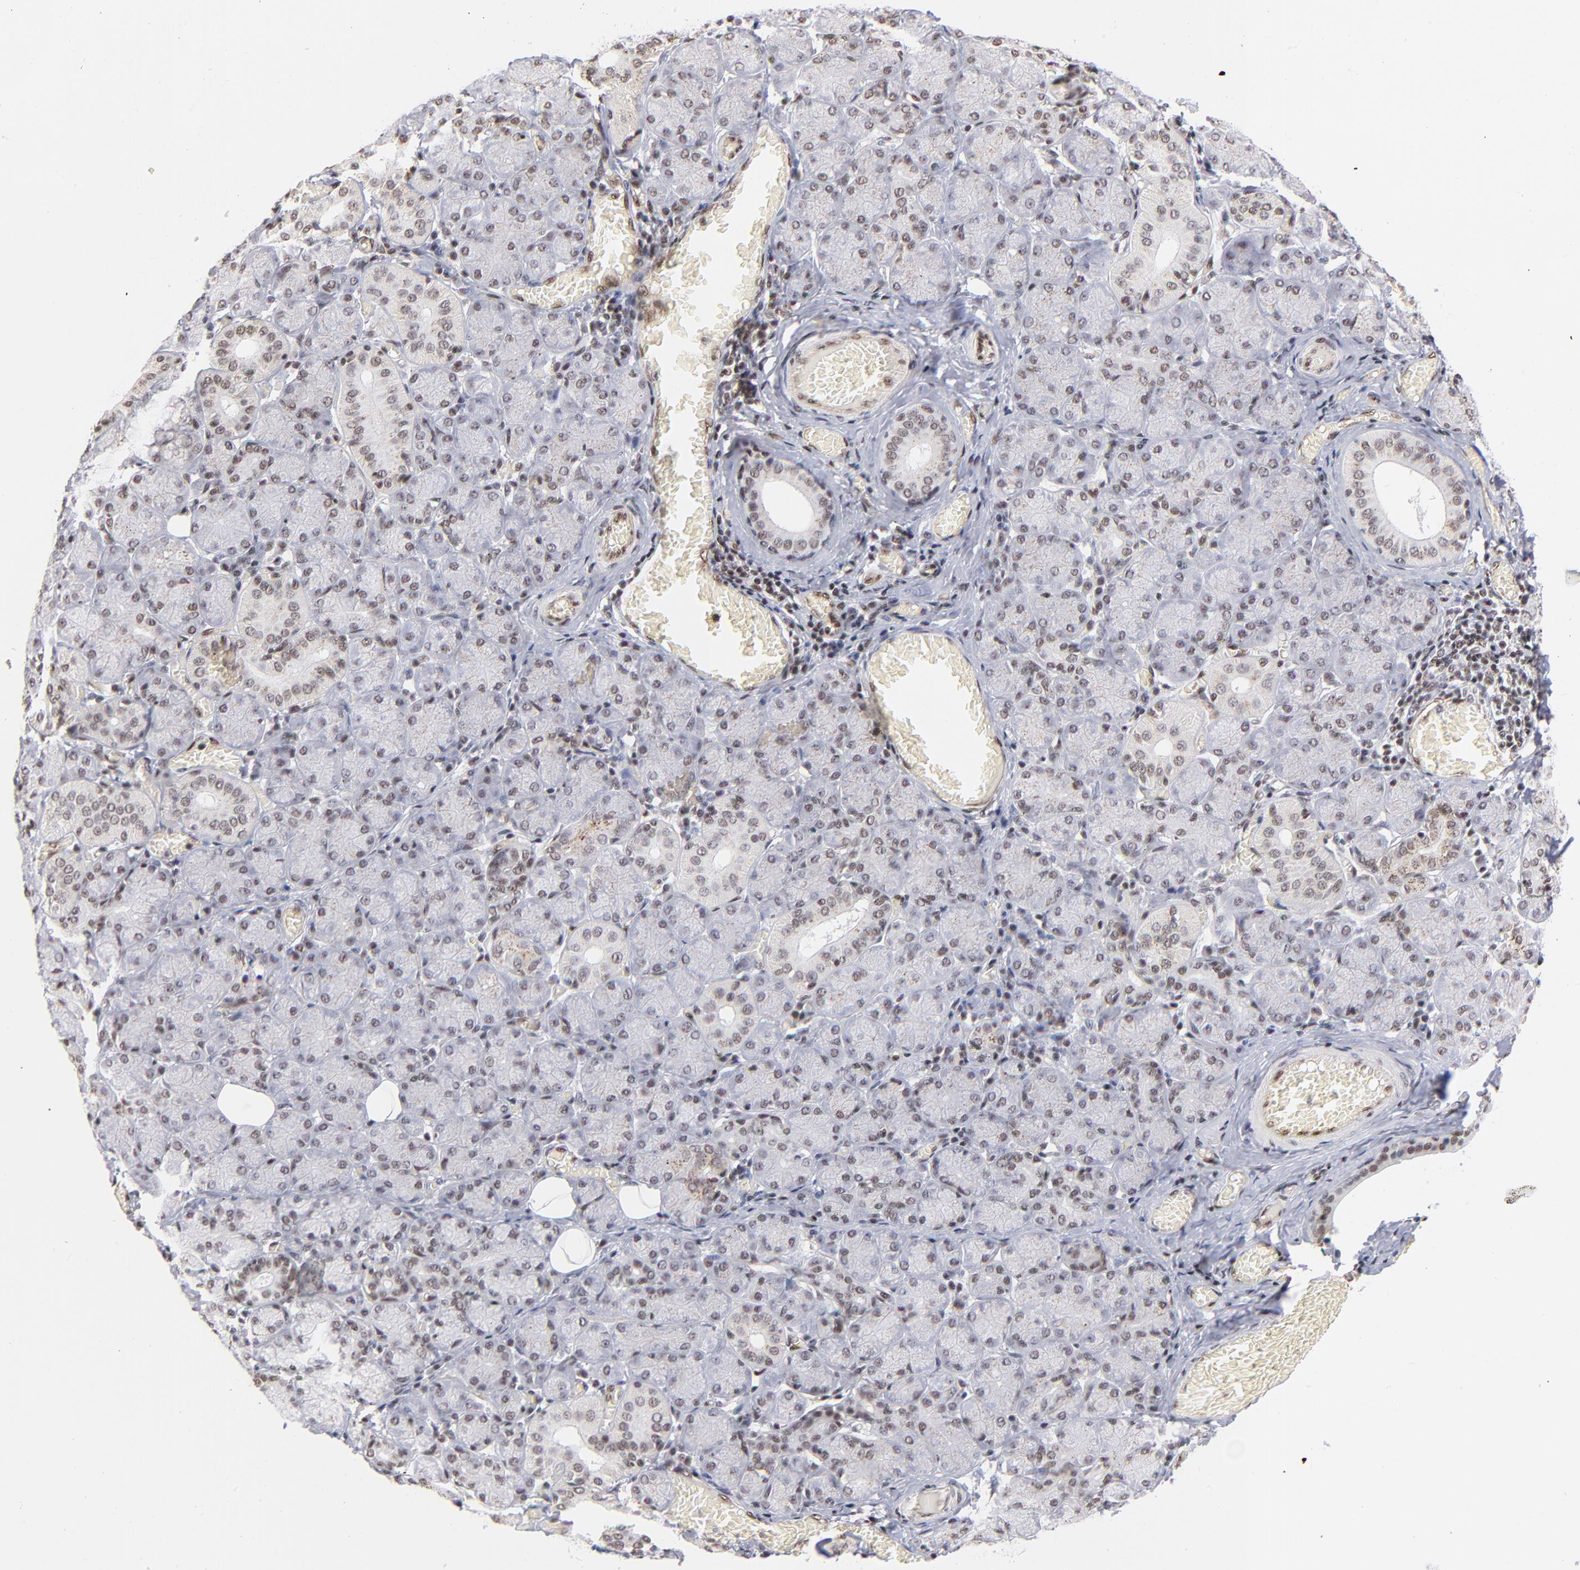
{"staining": {"intensity": "weak", "quantity": "25%-75%", "location": "nuclear"}, "tissue": "salivary gland", "cell_type": "Glandular cells", "image_type": "normal", "snomed": [{"axis": "morphology", "description": "Normal tissue, NOS"}, {"axis": "topography", "description": "Salivary gland"}], "caption": "Protein staining by IHC shows weak nuclear expression in approximately 25%-75% of glandular cells in unremarkable salivary gland. (DAB (3,3'-diaminobenzidine) IHC, brown staining for protein, blue staining for nuclei).", "gene": "GABPA", "patient": {"sex": "female", "age": 24}}